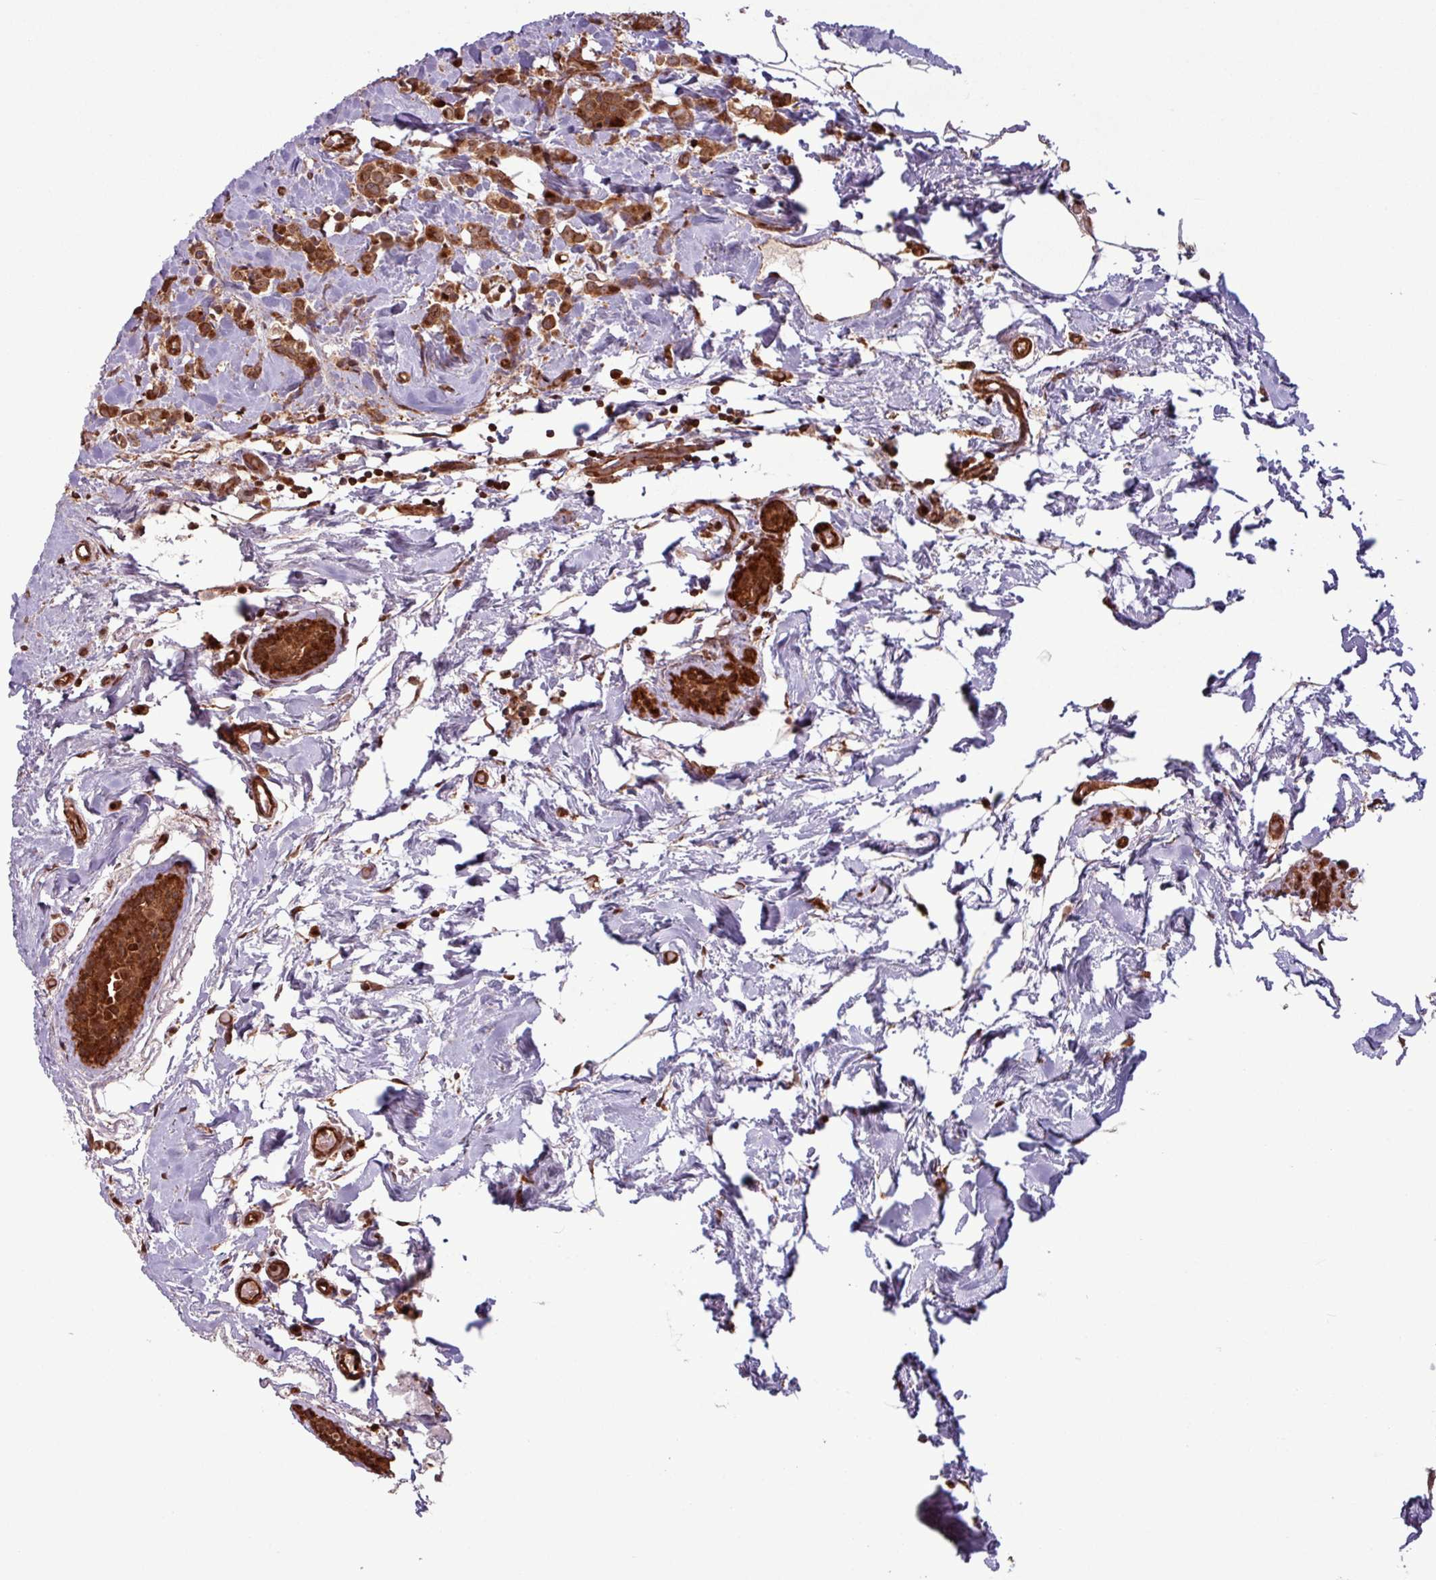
{"staining": {"intensity": "strong", "quantity": ">75%", "location": "cytoplasmic/membranous"}, "tissue": "breast cancer", "cell_type": "Tumor cells", "image_type": "cancer", "snomed": [{"axis": "morphology", "description": "Lobular carcinoma"}, {"axis": "topography", "description": "Breast"}], "caption": "About >75% of tumor cells in breast cancer show strong cytoplasmic/membranous protein positivity as visualized by brown immunohistochemical staining.", "gene": "PDPR", "patient": {"sex": "female", "age": 84}}